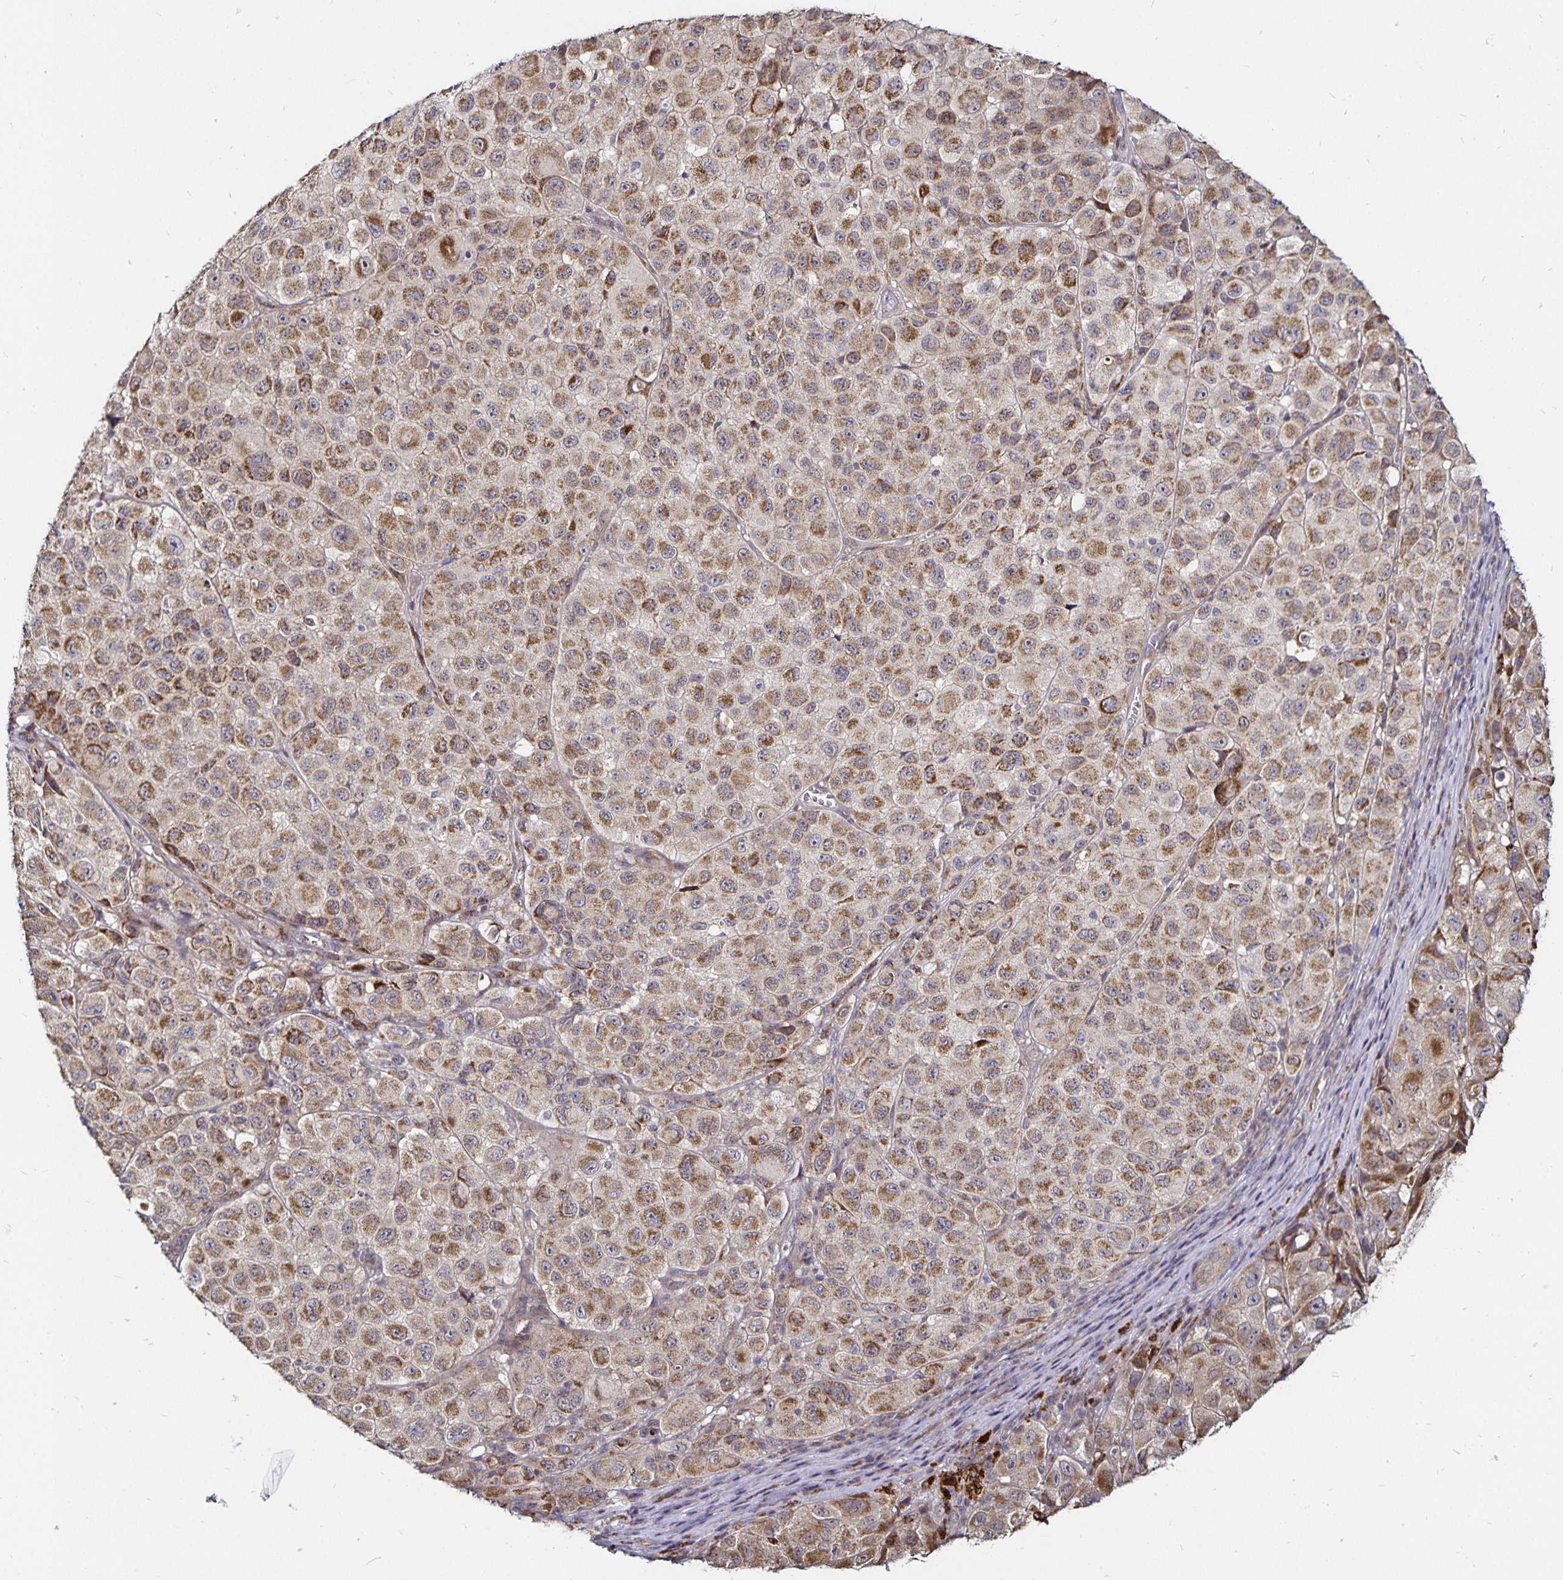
{"staining": {"intensity": "moderate", "quantity": ">75%", "location": "cytoplasmic/membranous"}, "tissue": "melanoma", "cell_type": "Tumor cells", "image_type": "cancer", "snomed": [{"axis": "morphology", "description": "Malignant melanoma, NOS"}, {"axis": "topography", "description": "Skin"}], "caption": "Immunohistochemical staining of human melanoma displays moderate cytoplasmic/membranous protein expression in approximately >75% of tumor cells. Nuclei are stained in blue.", "gene": "CYP27A1", "patient": {"sex": "male", "age": 93}}